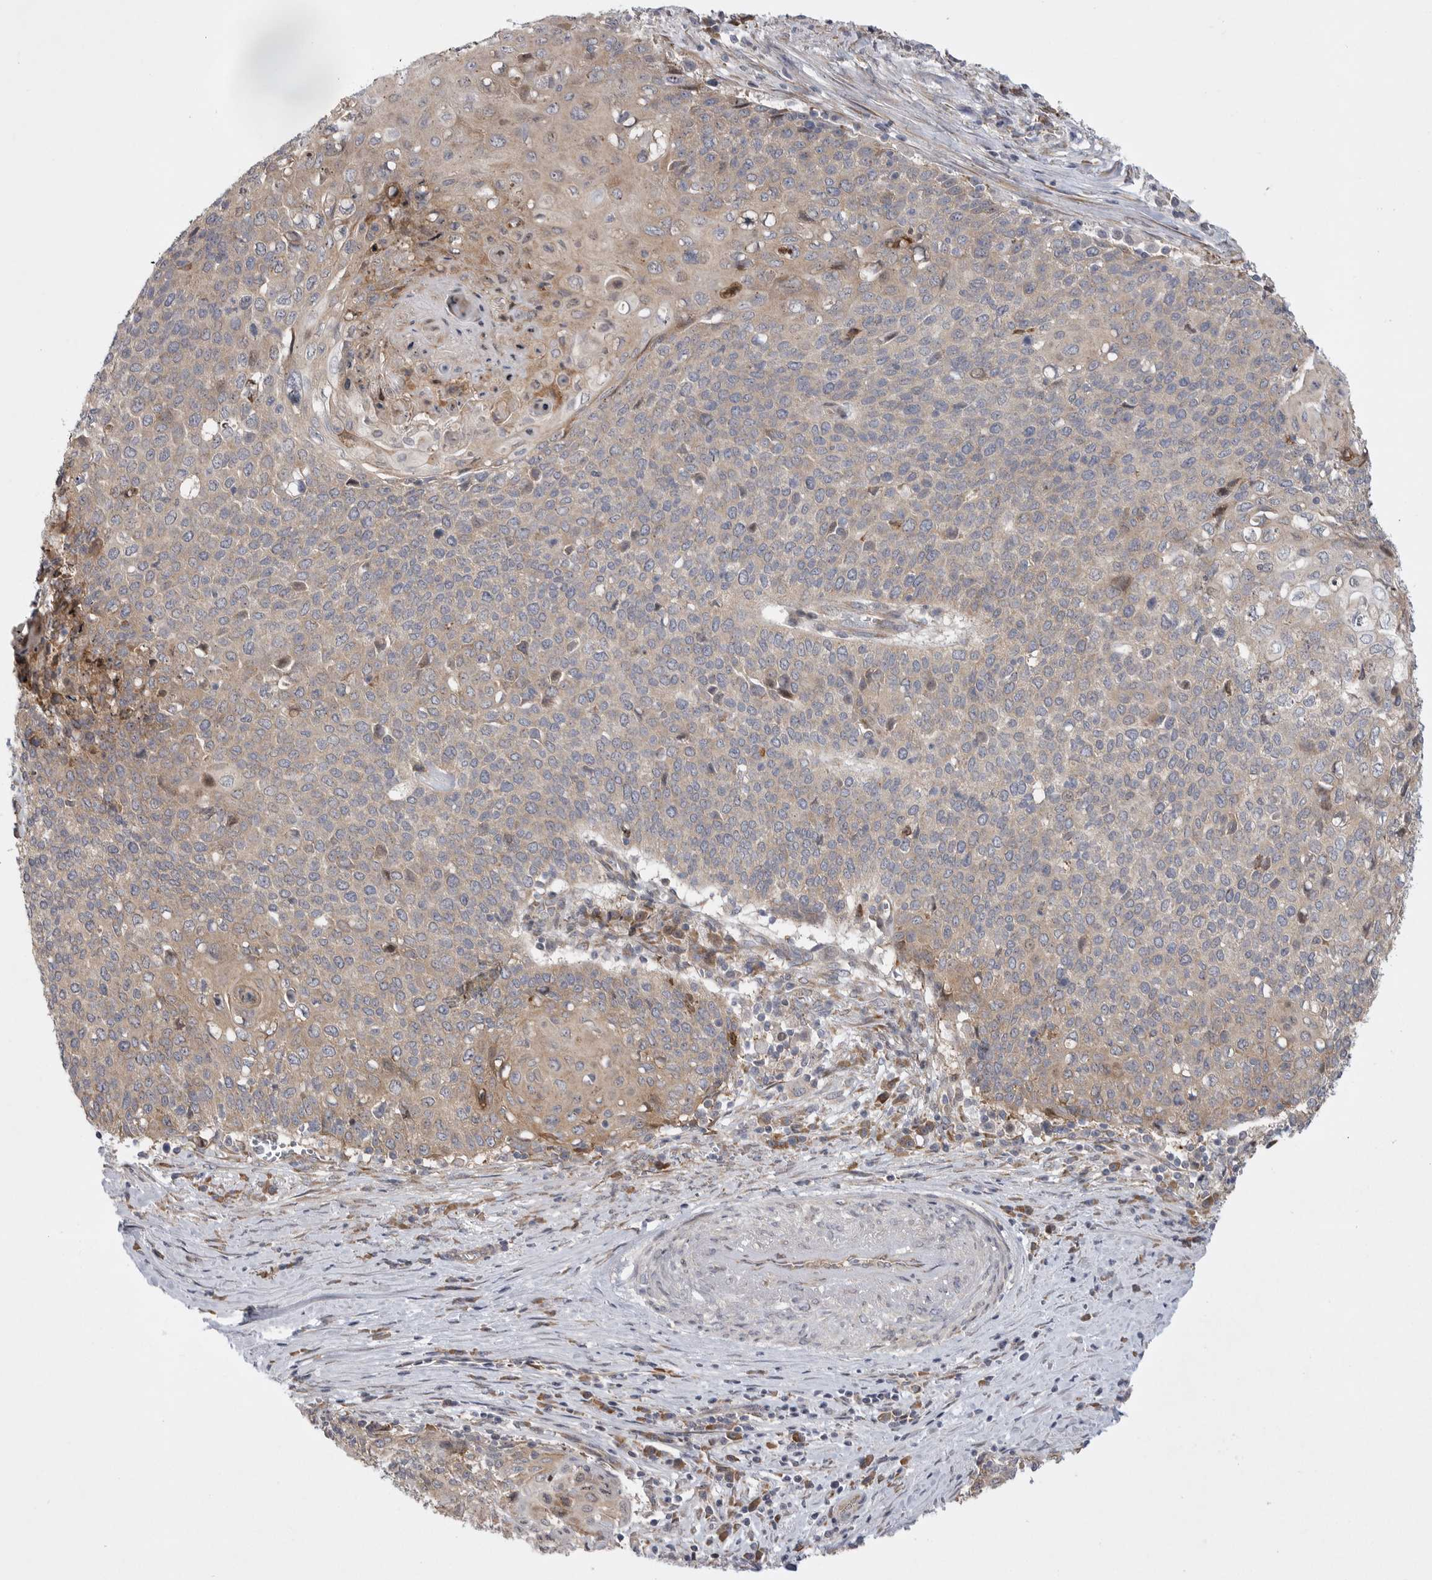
{"staining": {"intensity": "weak", "quantity": "25%-75%", "location": "cytoplasmic/membranous"}, "tissue": "cervical cancer", "cell_type": "Tumor cells", "image_type": "cancer", "snomed": [{"axis": "morphology", "description": "Squamous cell carcinoma, NOS"}, {"axis": "topography", "description": "Cervix"}], "caption": "Squamous cell carcinoma (cervical) stained with IHC demonstrates weak cytoplasmic/membranous expression in approximately 25%-75% of tumor cells.", "gene": "FBXO43", "patient": {"sex": "female", "age": 39}}